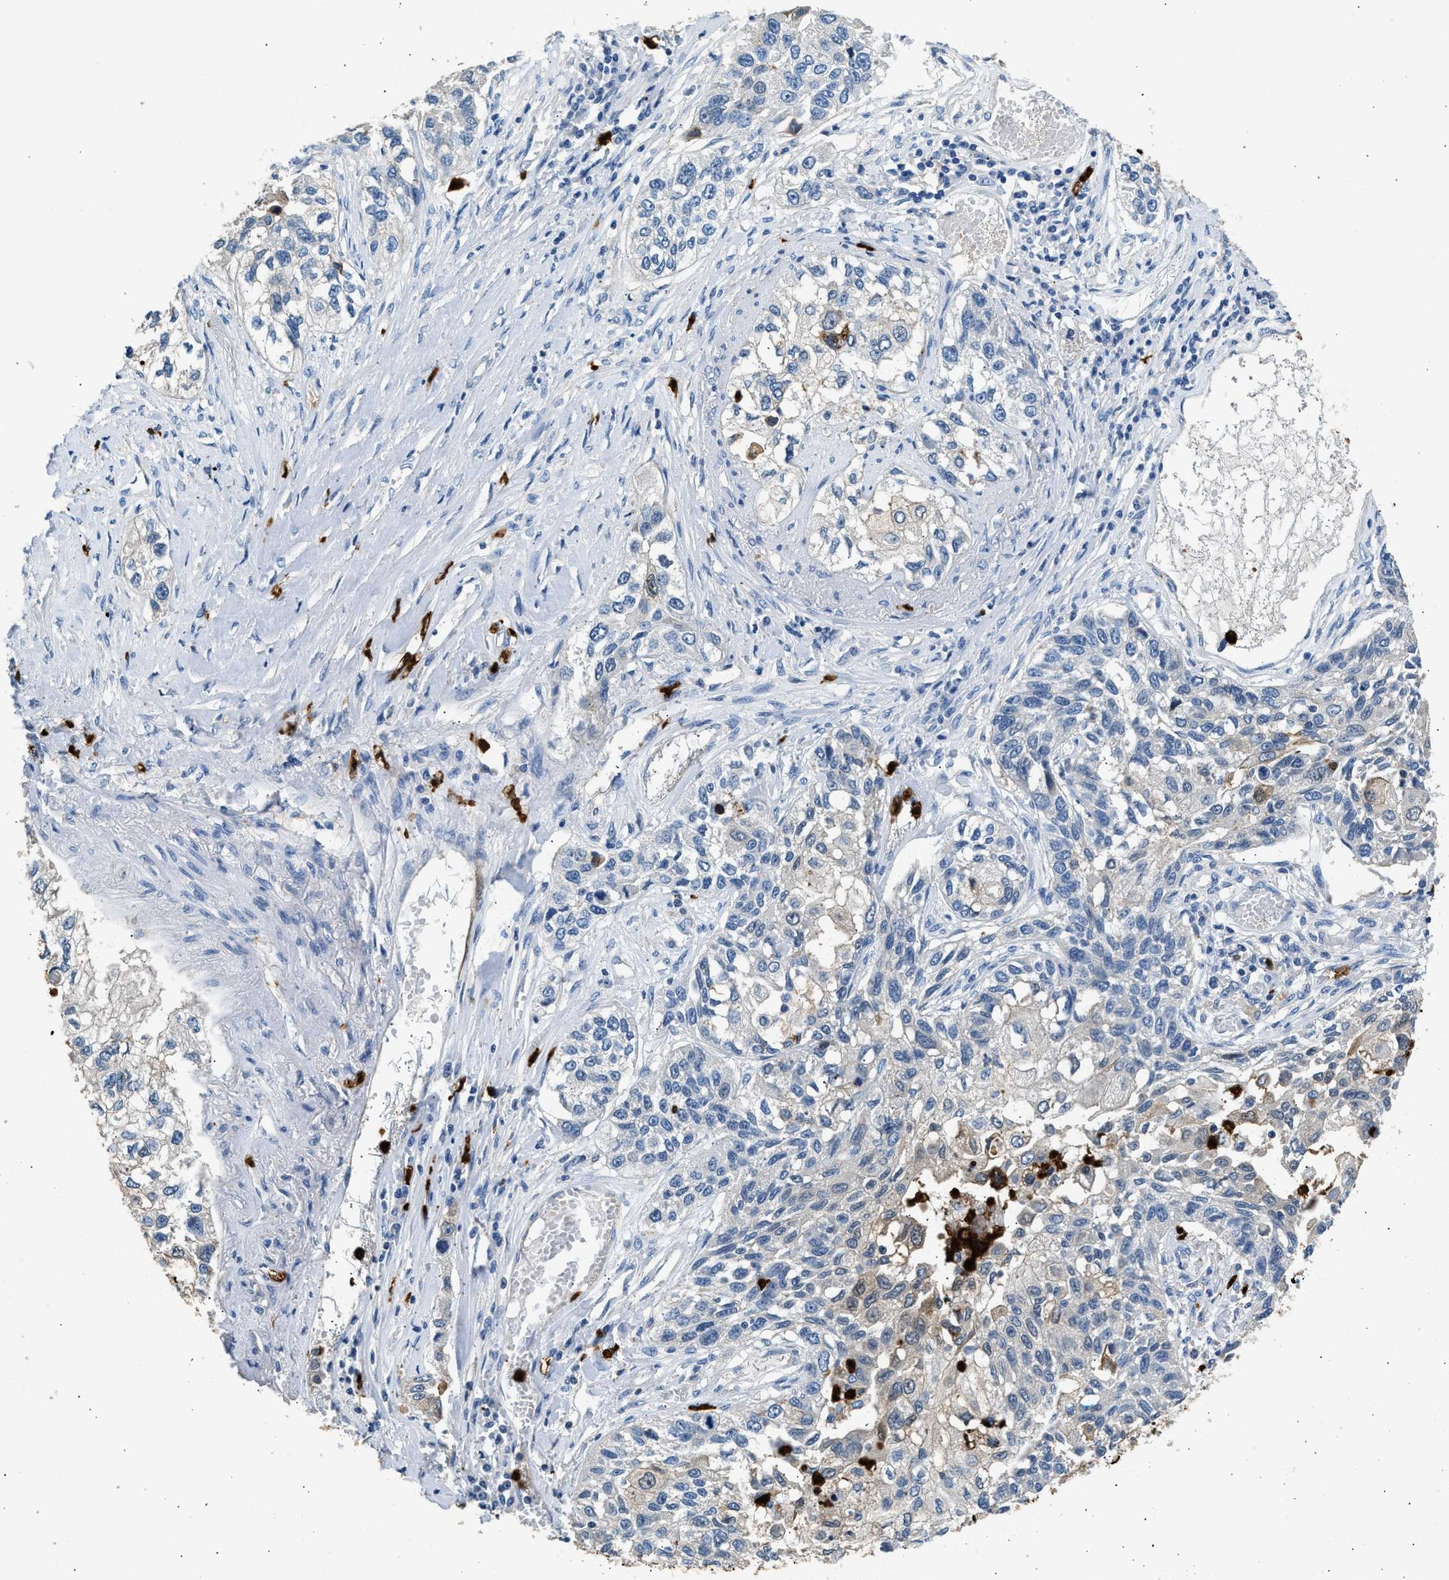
{"staining": {"intensity": "weak", "quantity": "<25%", "location": "cytoplasmic/membranous"}, "tissue": "lung cancer", "cell_type": "Tumor cells", "image_type": "cancer", "snomed": [{"axis": "morphology", "description": "Squamous cell carcinoma, NOS"}, {"axis": "topography", "description": "Lung"}], "caption": "An immunohistochemistry micrograph of squamous cell carcinoma (lung) is shown. There is no staining in tumor cells of squamous cell carcinoma (lung).", "gene": "ANXA3", "patient": {"sex": "male", "age": 71}}